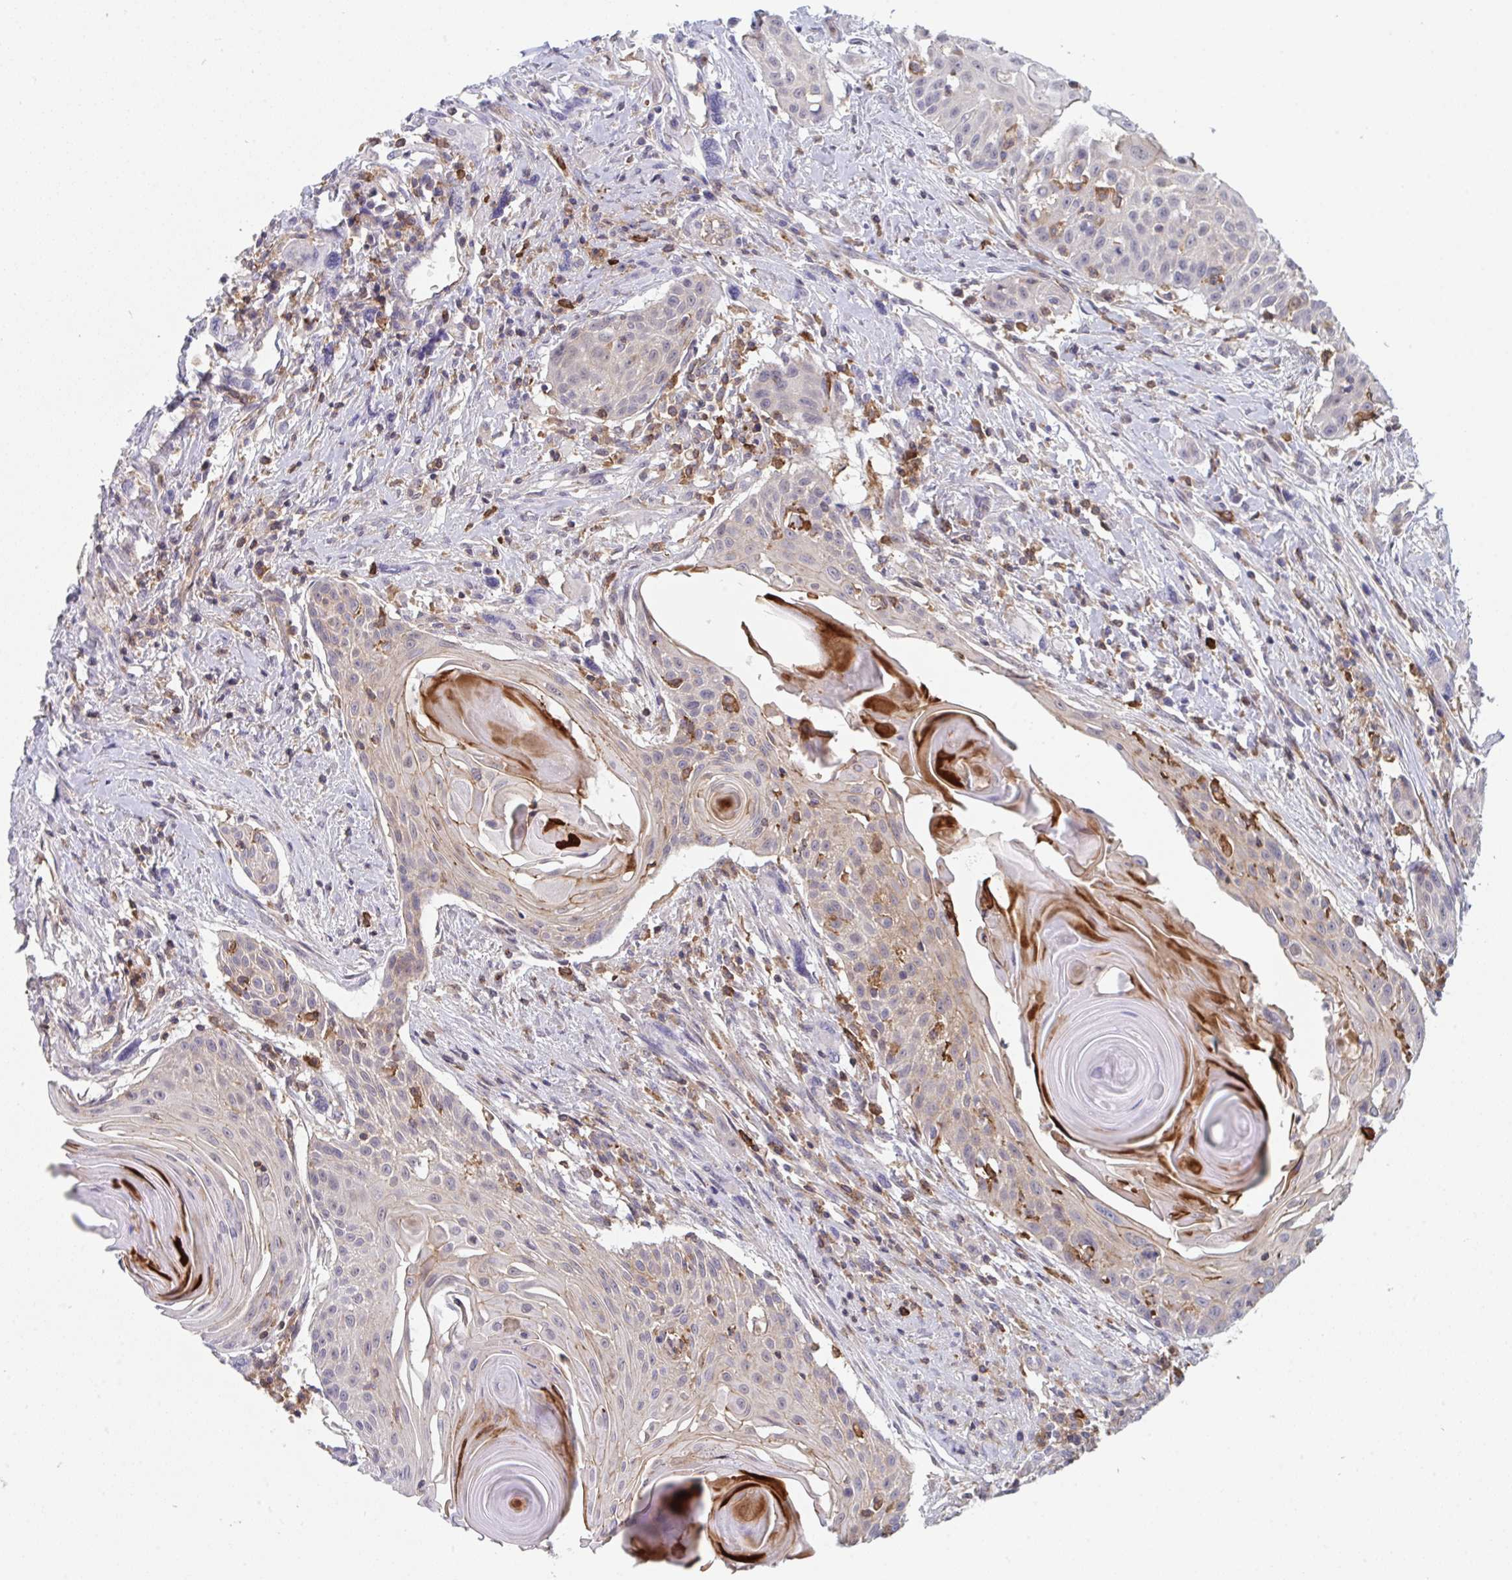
{"staining": {"intensity": "weak", "quantity": "<25%", "location": "cytoplasmic/membranous"}, "tissue": "head and neck cancer", "cell_type": "Tumor cells", "image_type": "cancer", "snomed": [{"axis": "morphology", "description": "Squamous cell carcinoma, NOS"}, {"axis": "topography", "description": "Lymph node"}, {"axis": "topography", "description": "Salivary gland"}, {"axis": "topography", "description": "Head-Neck"}], "caption": "Tumor cells are negative for protein expression in human head and neck squamous cell carcinoma. (DAB immunohistochemistry (IHC) with hematoxylin counter stain).", "gene": "DISP2", "patient": {"sex": "female", "age": 74}}